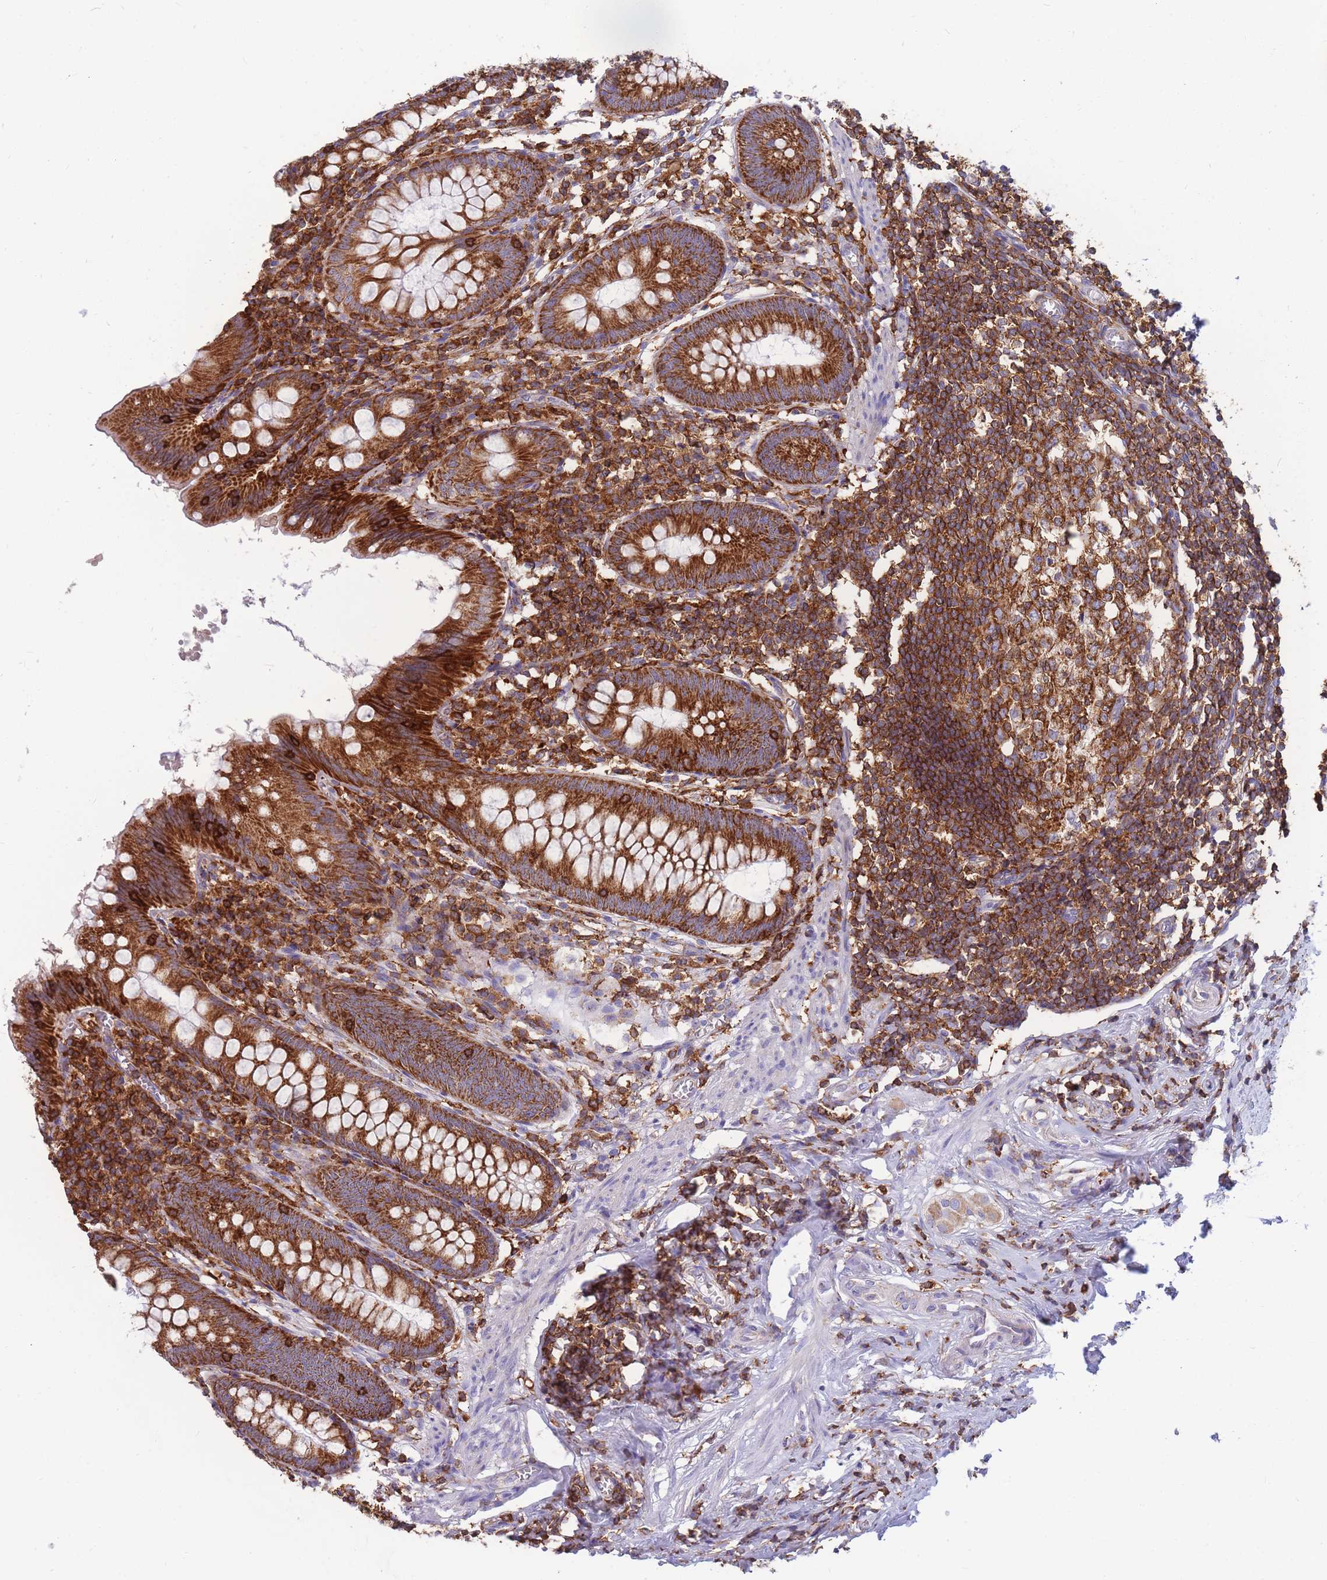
{"staining": {"intensity": "strong", "quantity": ">75%", "location": "cytoplasmic/membranous"}, "tissue": "appendix", "cell_type": "Glandular cells", "image_type": "normal", "snomed": [{"axis": "morphology", "description": "Normal tissue, NOS"}, {"axis": "topography", "description": "Appendix"}], "caption": "Brown immunohistochemical staining in benign appendix shows strong cytoplasmic/membranous staining in about >75% of glandular cells.", "gene": "MRPL54", "patient": {"sex": "female", "age": 51}}